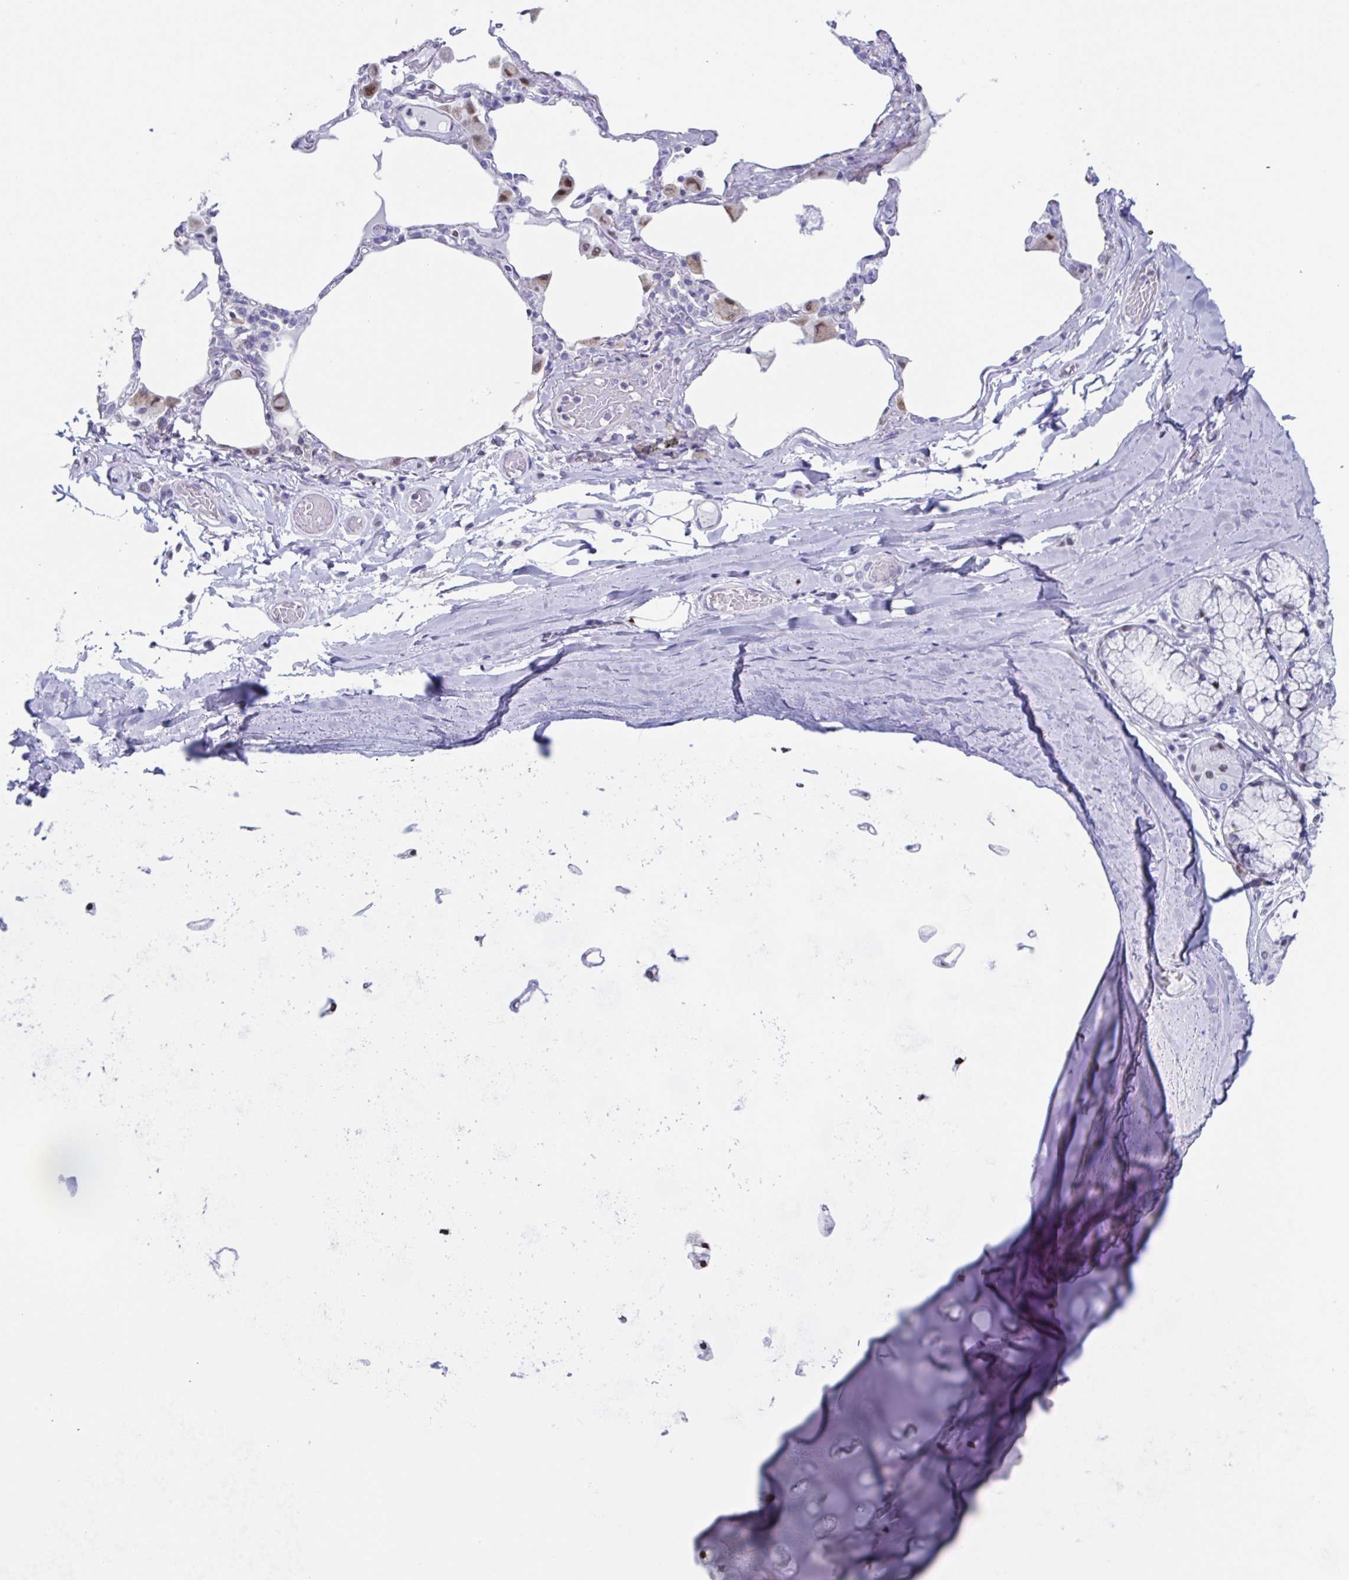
{"staining": {"intensity": "negative", "quantity": "none", "location": "none"}, "tissue": "adipose tissue", "cell_type": "Adipocytes", "image_type": "normal", "snomed": [{"axis": "morphology", "description": "Normal tissue, NOS"}, {"axis": "topography", "description": "Cartilage tissue"}, {"axis": "topography", "description": "Bronchus"}], "caption": "An image of adipose tissue stained for a protein displays no brown staining in adipocytes. The staining was performed using DAB (3,3'-diaminobenzidine) to visualize the protein expression in brown, while the nuclei were stained in blue with hematoxylin (Magnification: 20x).", "gene": "PBOV1", "patient": {"sex": "male", "age": 64}}